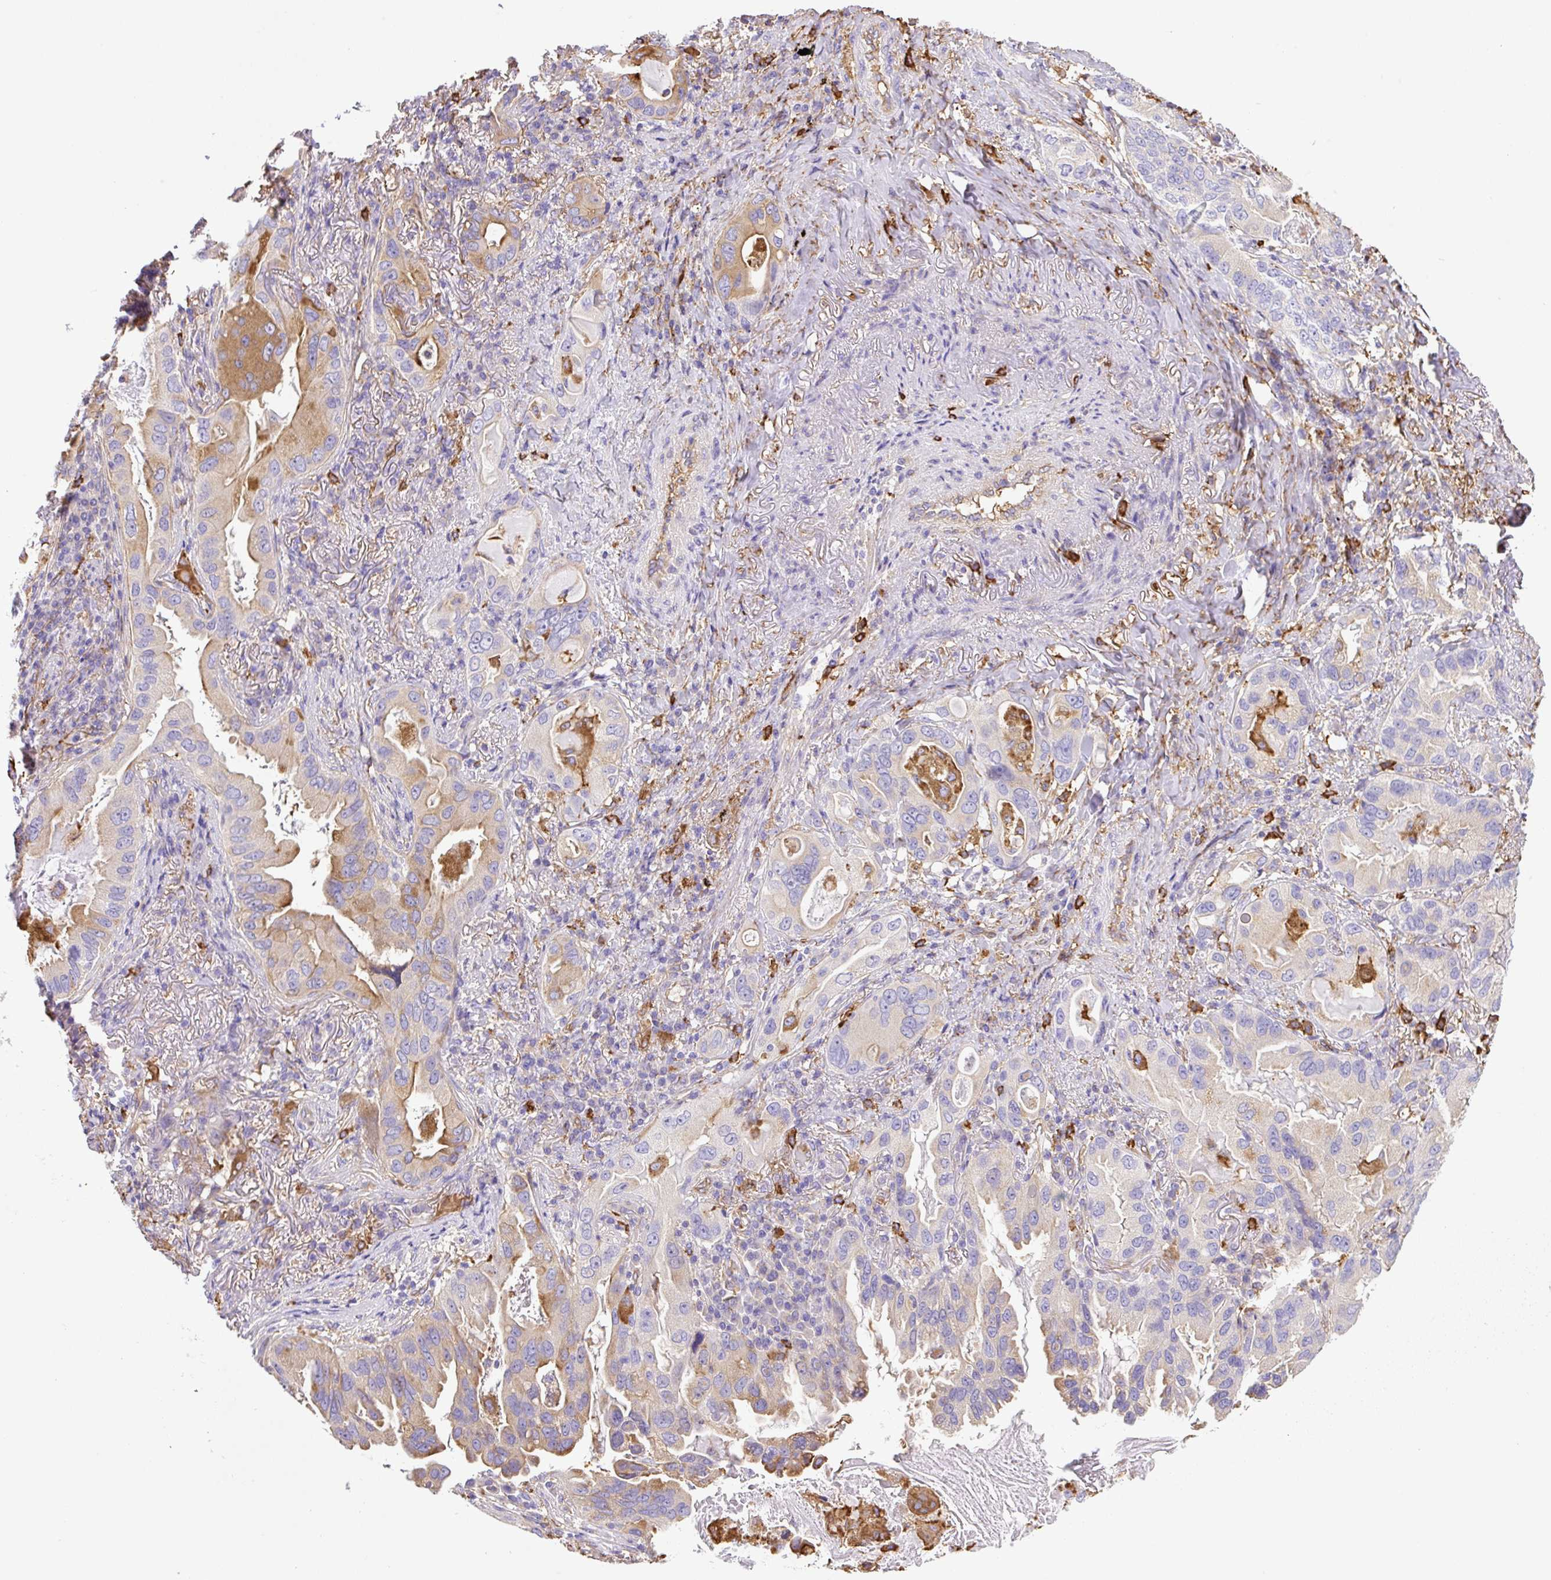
{"staining": {"intensity": "moderate", "quantity": "25%-75%", "location": "cytoplasmic/membranous"}, "tissue": "lung cancer", "cell_type": "Tumor cells", "image_type": "cancer", "snomed": [{"axis": "morphology", "description": "Adenocarcinoma, NOS"}, {"axis": "topography", "description": "Lung"}], "caption": "Protein staining displays moderate cytoplasmic/membranous positivity in approximately 25%-75% of tumor cells in lung cancer (adenocarcinoma). (Brightfield microscopy of DAB IHC at high magnification).", "gene": "MAGEB5", "patient": {"sex": "female", "age": 69}}